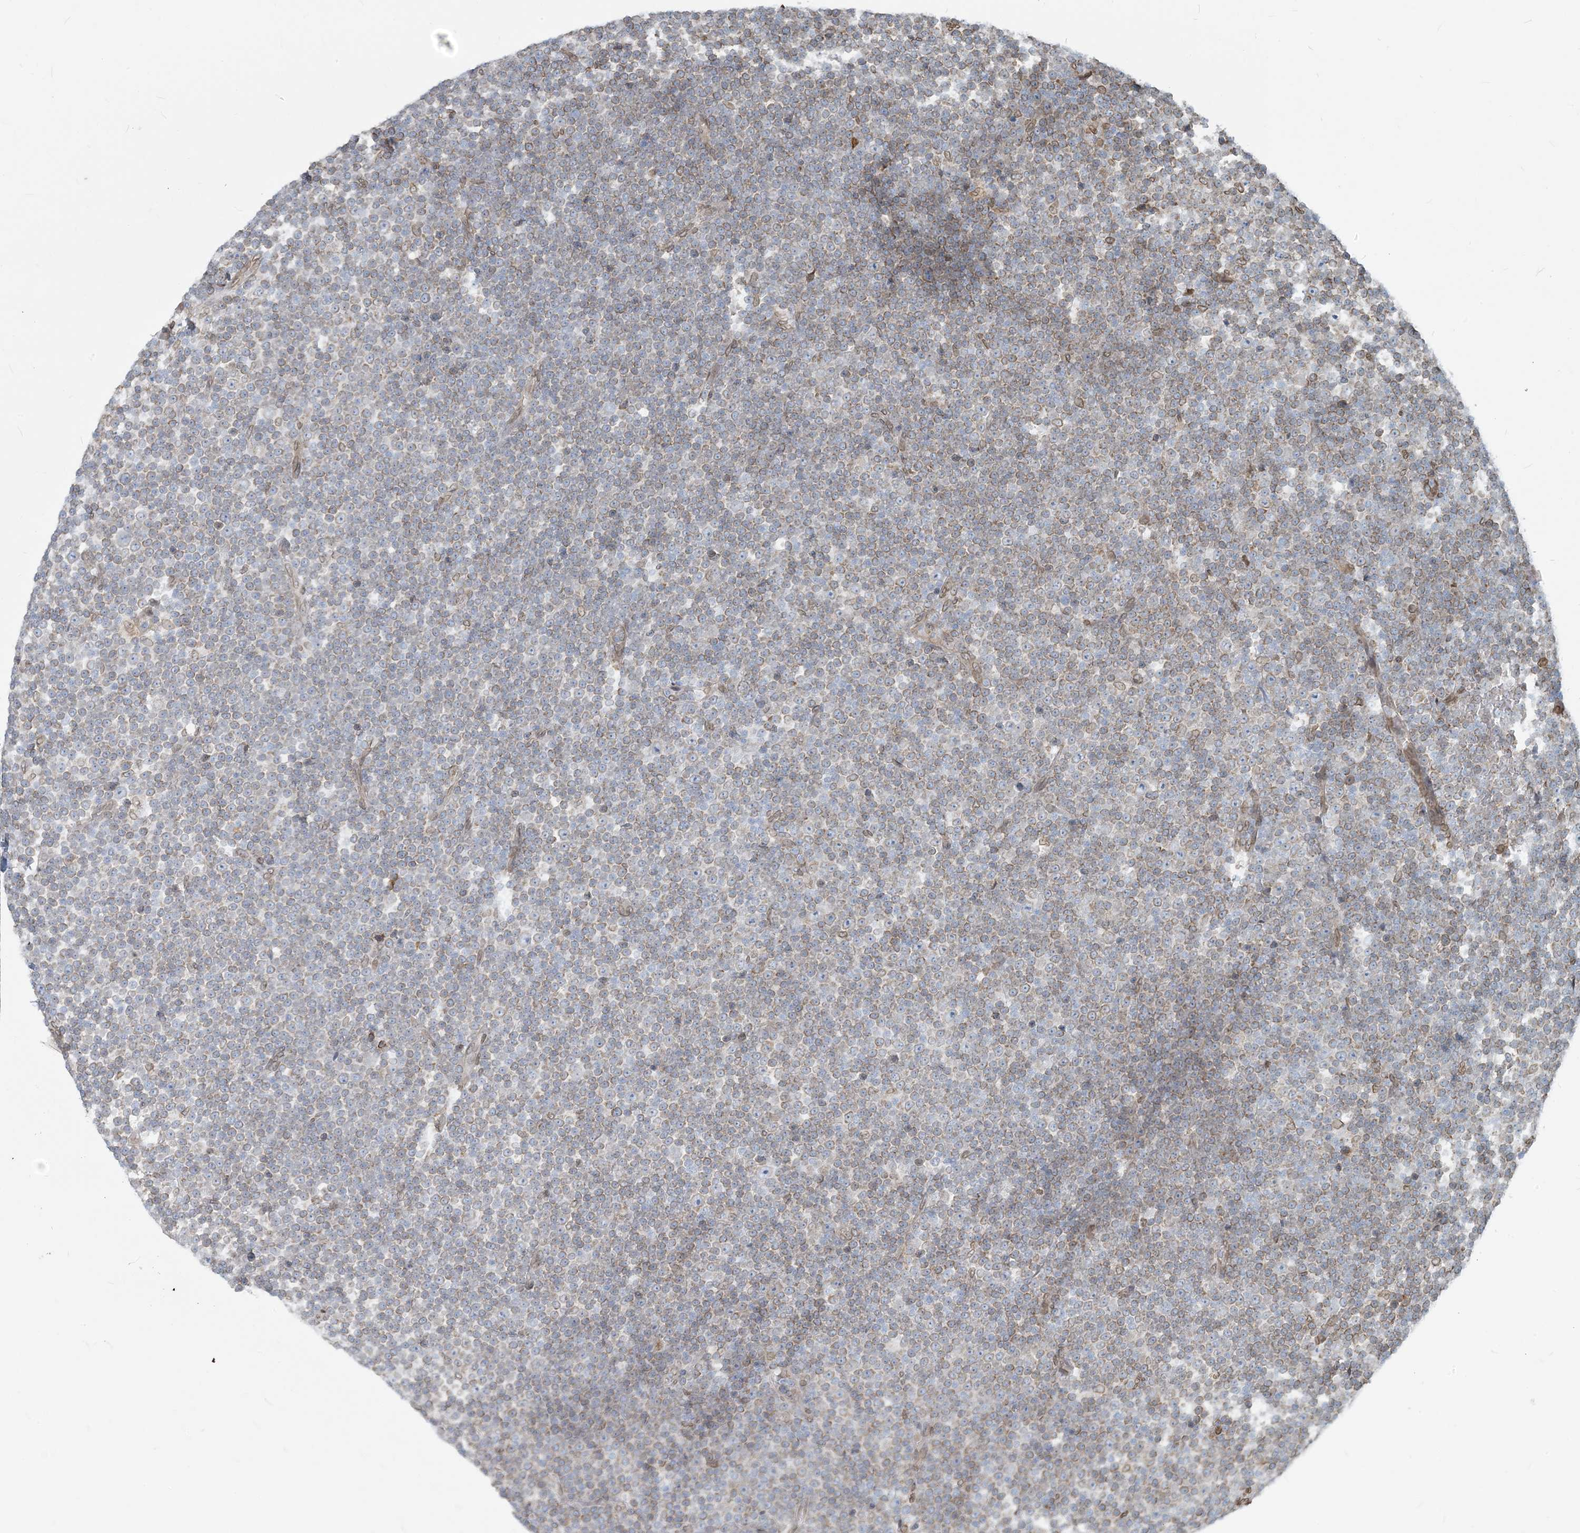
{"staining": {"intensity": "weak", "quantity": "25%-75%", "location": "cytoplasmic/membranous"}, "tissue": "lymphoma", "cell_type": "Tumor cells", "image_type": "cancer", "snomed": [{"axis": "morphology", "description": "Malignant lymphoma, non-Hodgkin's type, Low grade"}, {"axis": "topography", "description": "Lymph node"}], "caption": "Brown immunohistochemical staining in low-grade malignant lymphoma, non-Hodgkin's type displays weak cytoplasmic/membranous expression in about 25%-75% of tumor cells. The protein is stained brown, and the nuclei are stained in blue (DAB (3,3'-diaminobenzidine) IHC with brightfield microscopy, high magnification).", "gene": "WWP1", "patient": {"sex": "female", "age": 67}}